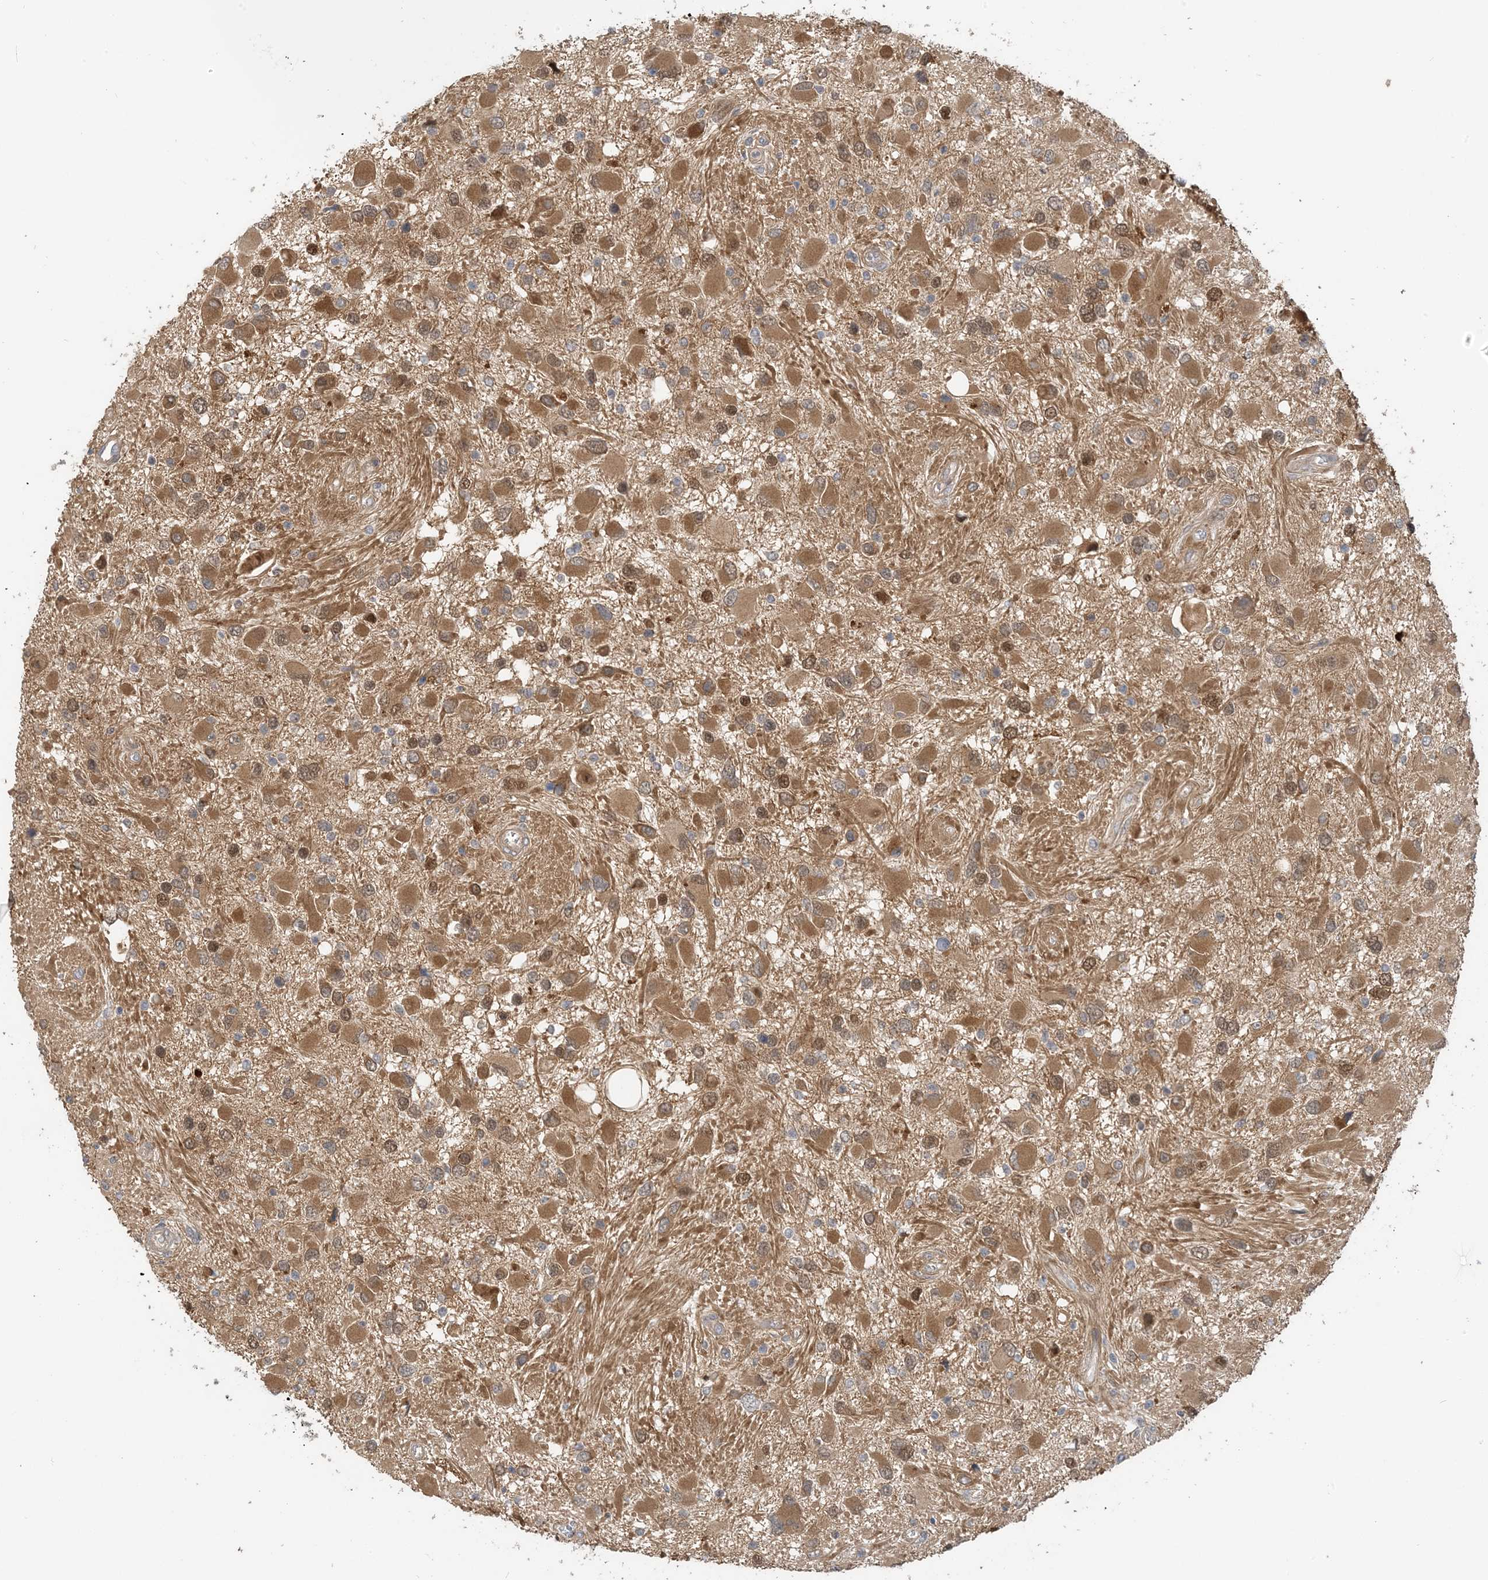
{"staining": {"intensity": "moderate", "quantity": ">75%", "location": "cytoplasmic/membranous,nuclear"}, "tissue": "glioma", "cell_type": "Tumor cells", "image_type": "cancer", "snomed": [{"axis": "morphology", "description": "Glioma, malignant, High grade"}, {"axis": "topography", "description": "Brain"}], "caption": "IHC (DAB (3,3'-diaminobenzidine)) staining of glioma exhibits moderate cytoplasmic/membranous and nuclear protein staining in approximately >75% of tumor cells. Using DAB (3,3'-diaminobenzidine) (brown) and hematoxylin (blue) stains, captured at high magnification using brightfield microscopy.", "gene": "ZC3H12A", "patient": {"sex": "male", "age": 53}}